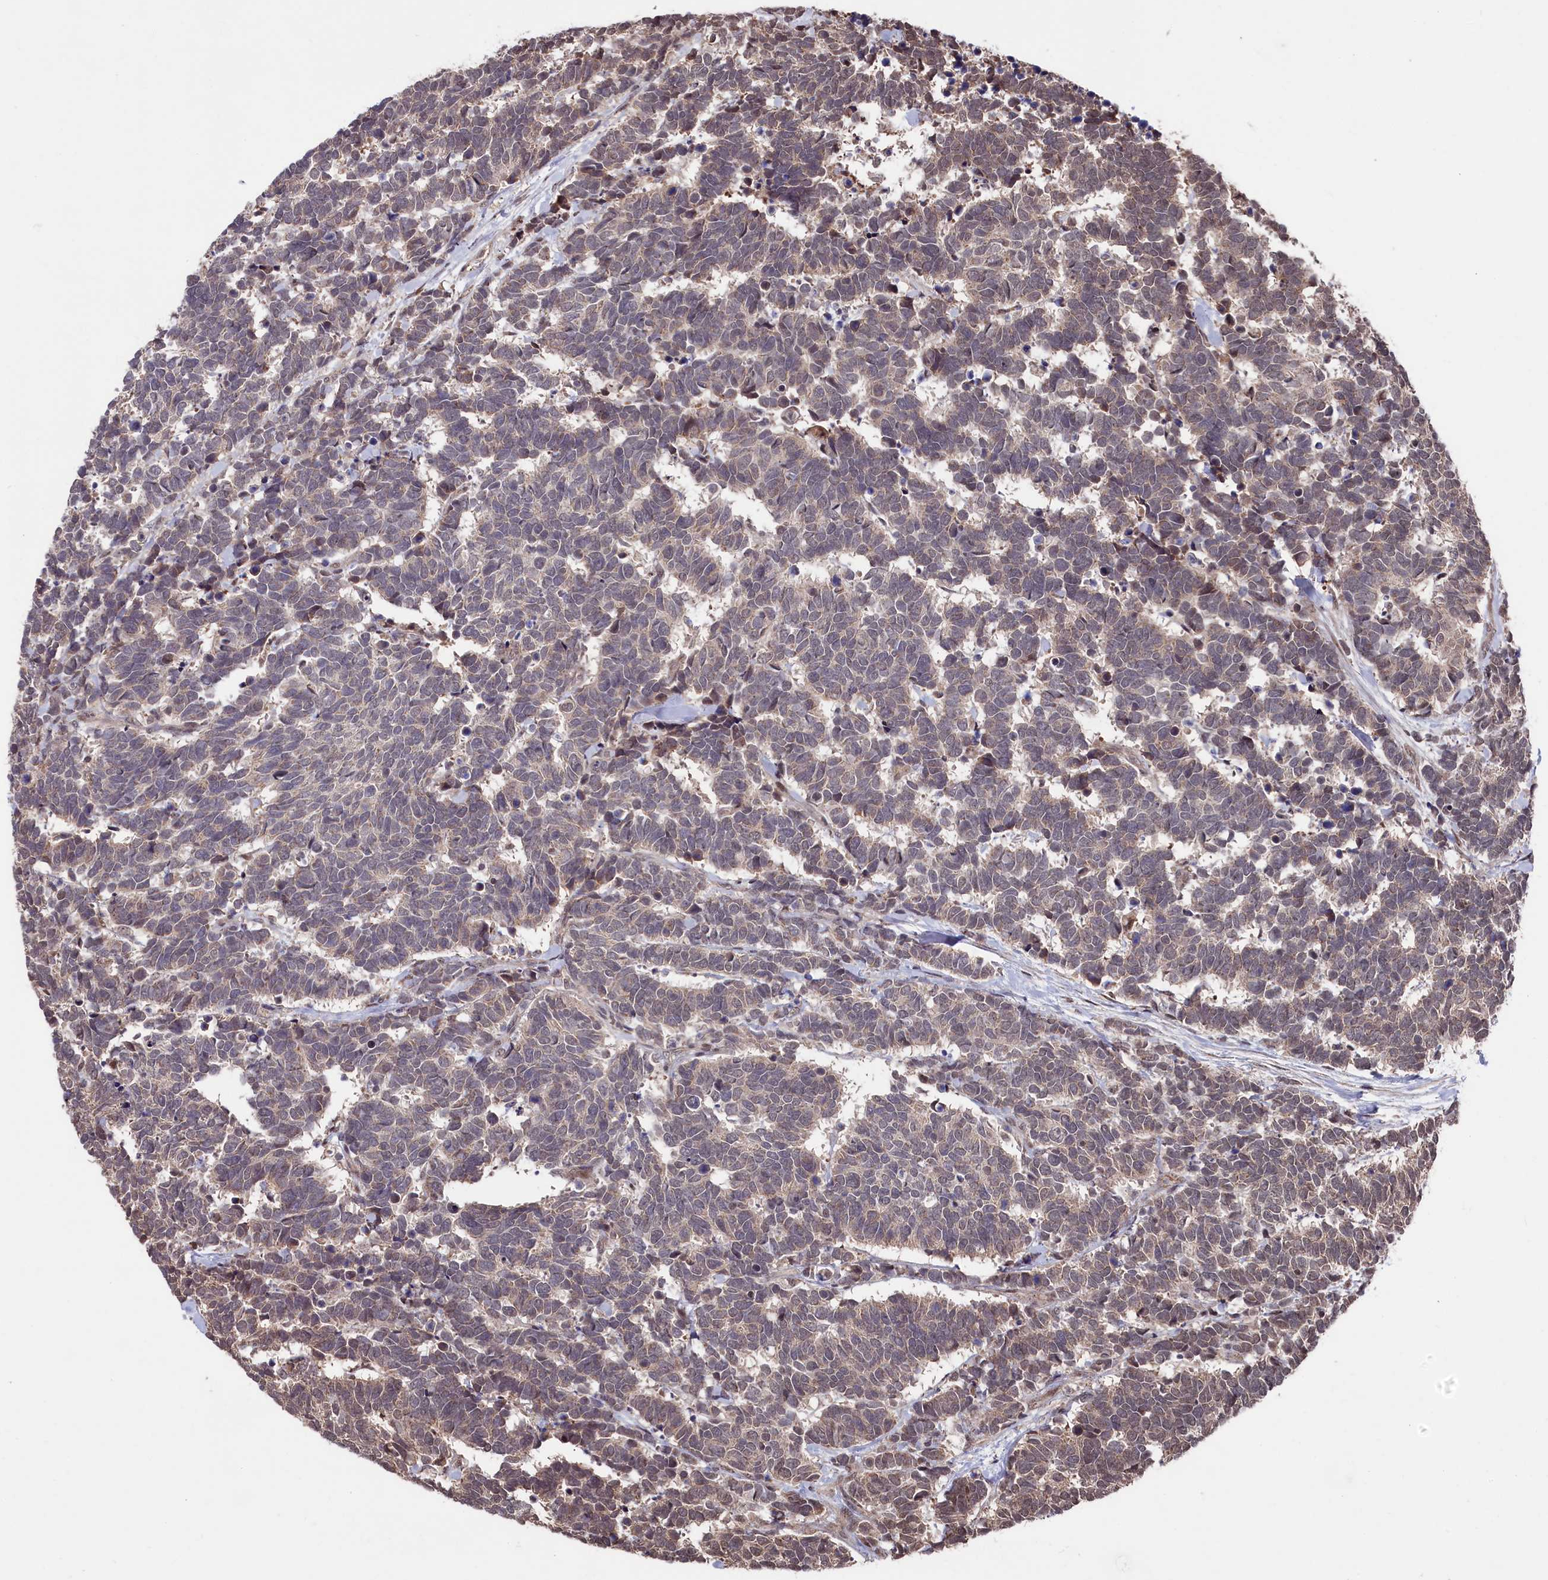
{"staining": {"intensity": "weak", "quantity": ">75%", "location": "cytoplasmic/membranous"}, "tissue": "carcinoid", "cell_type": "Tumor cells", "image_type": "cancer", "snomed": [{"axis": "morphology", "description": "Carcinoma, NOS"}, {"axis": "morphology", "description": "Carcinoid, malignant, NOS"}, {"axis": "topography", "description": "Urinary bladder"}], "caption": "Protein expression analysis of malignant carcinoid exhibits weak cytoplasmic/membranous positivity in approximately >75% of tumor cells. (Stains: DAB (3,3'-diaminobenzidine) in brown, nuclei in blue, Microscopy: brightfield microscopy at high magnification).", "gene": "CLPX", "patient": {"sex": "male", "age": 57}}